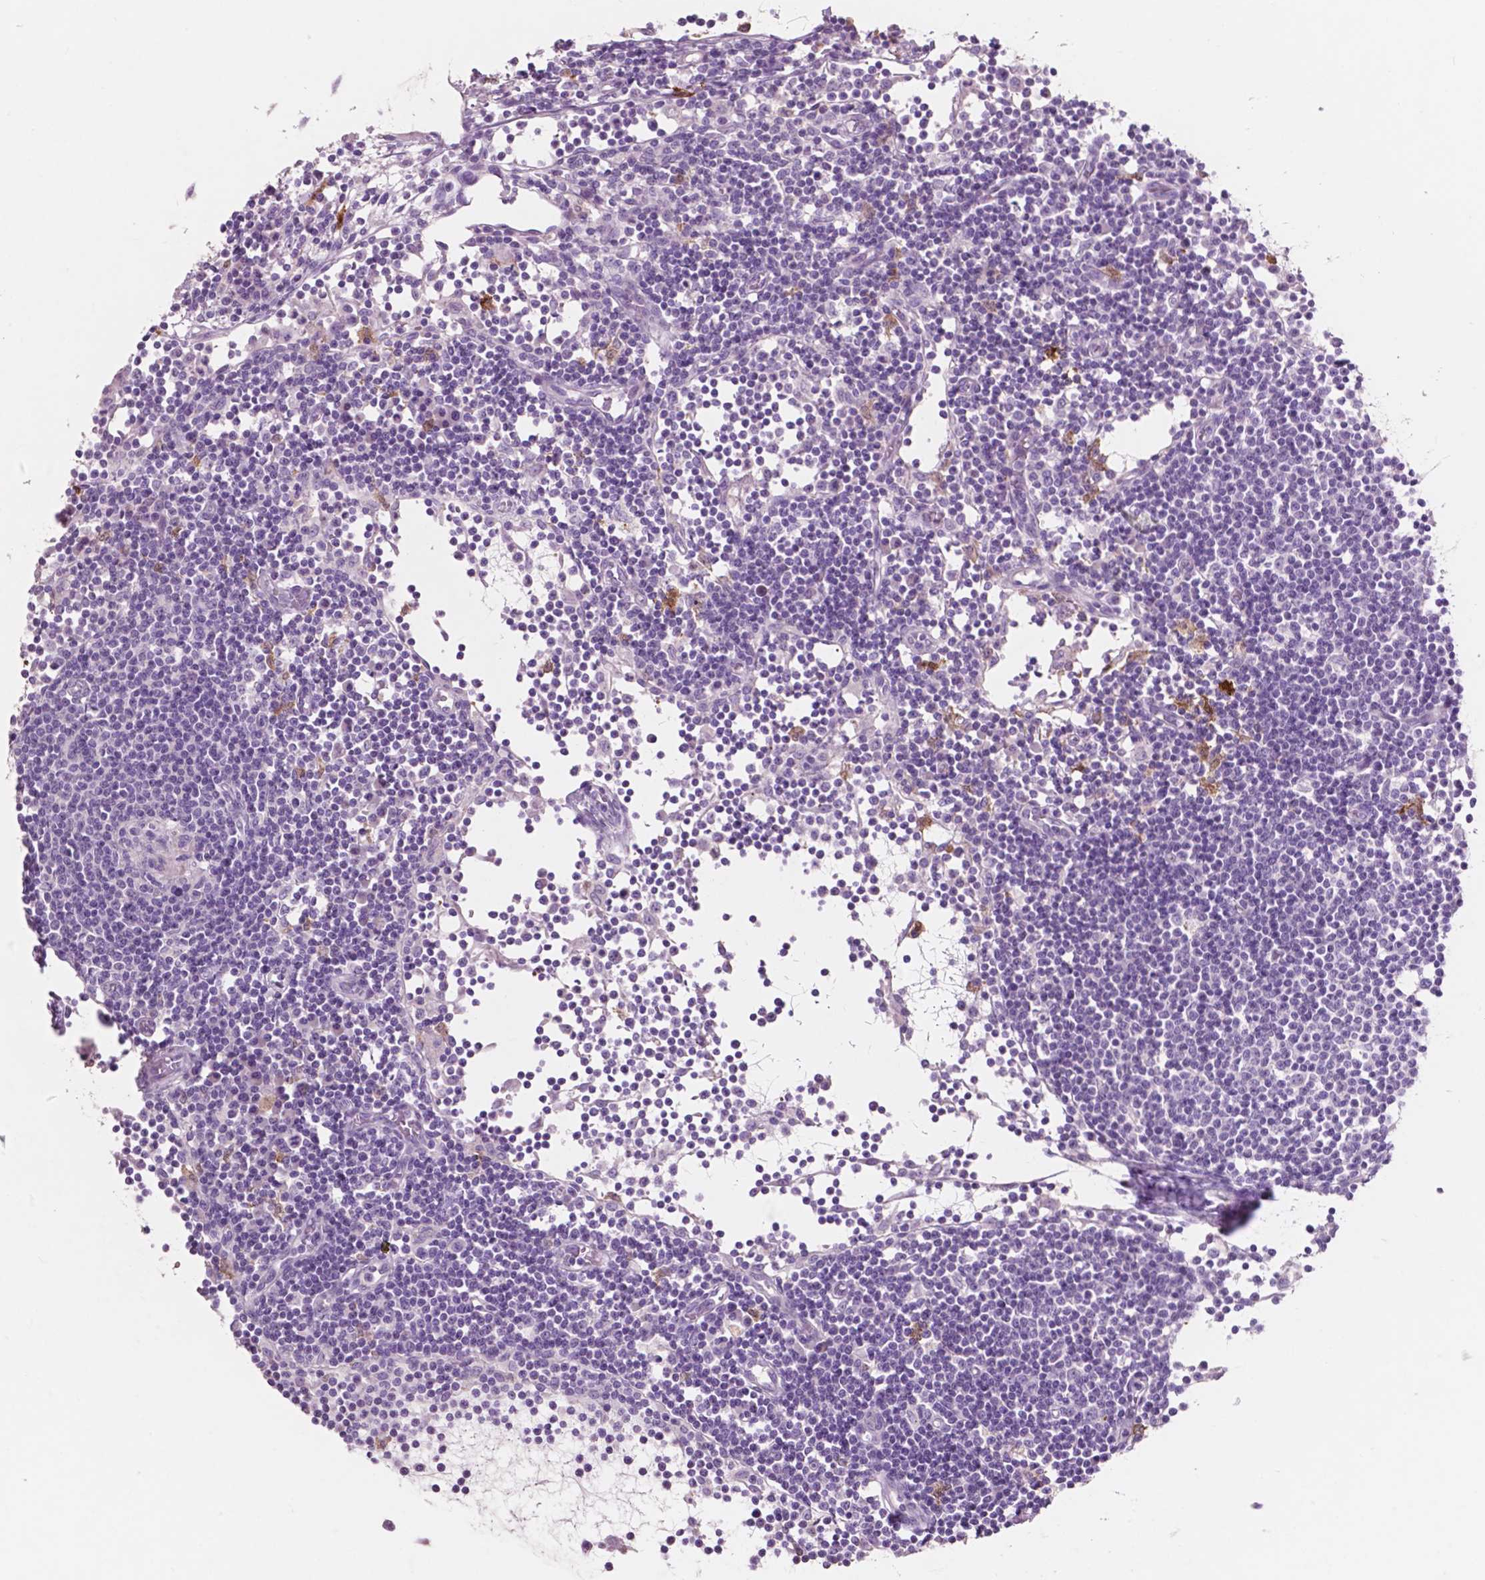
{"staining": {"intensity": "negative", "quantity": "none", "location": "none"}, "tissue": "lymph node", "cell_type": "Germinal center cells", "image_type": "normal", "snomed": [{"axis": "morphology", "description": "Normal tissue, NOS"}, {"axis": "topography", "description": "Lymph node"}], "caption": "The immunohistochemistry (IHC) histopathology image has no significant positivity in germinal center cells of lymph node.", "gene": "IDO1", "patient": {"sex": "female", "age": 72}}